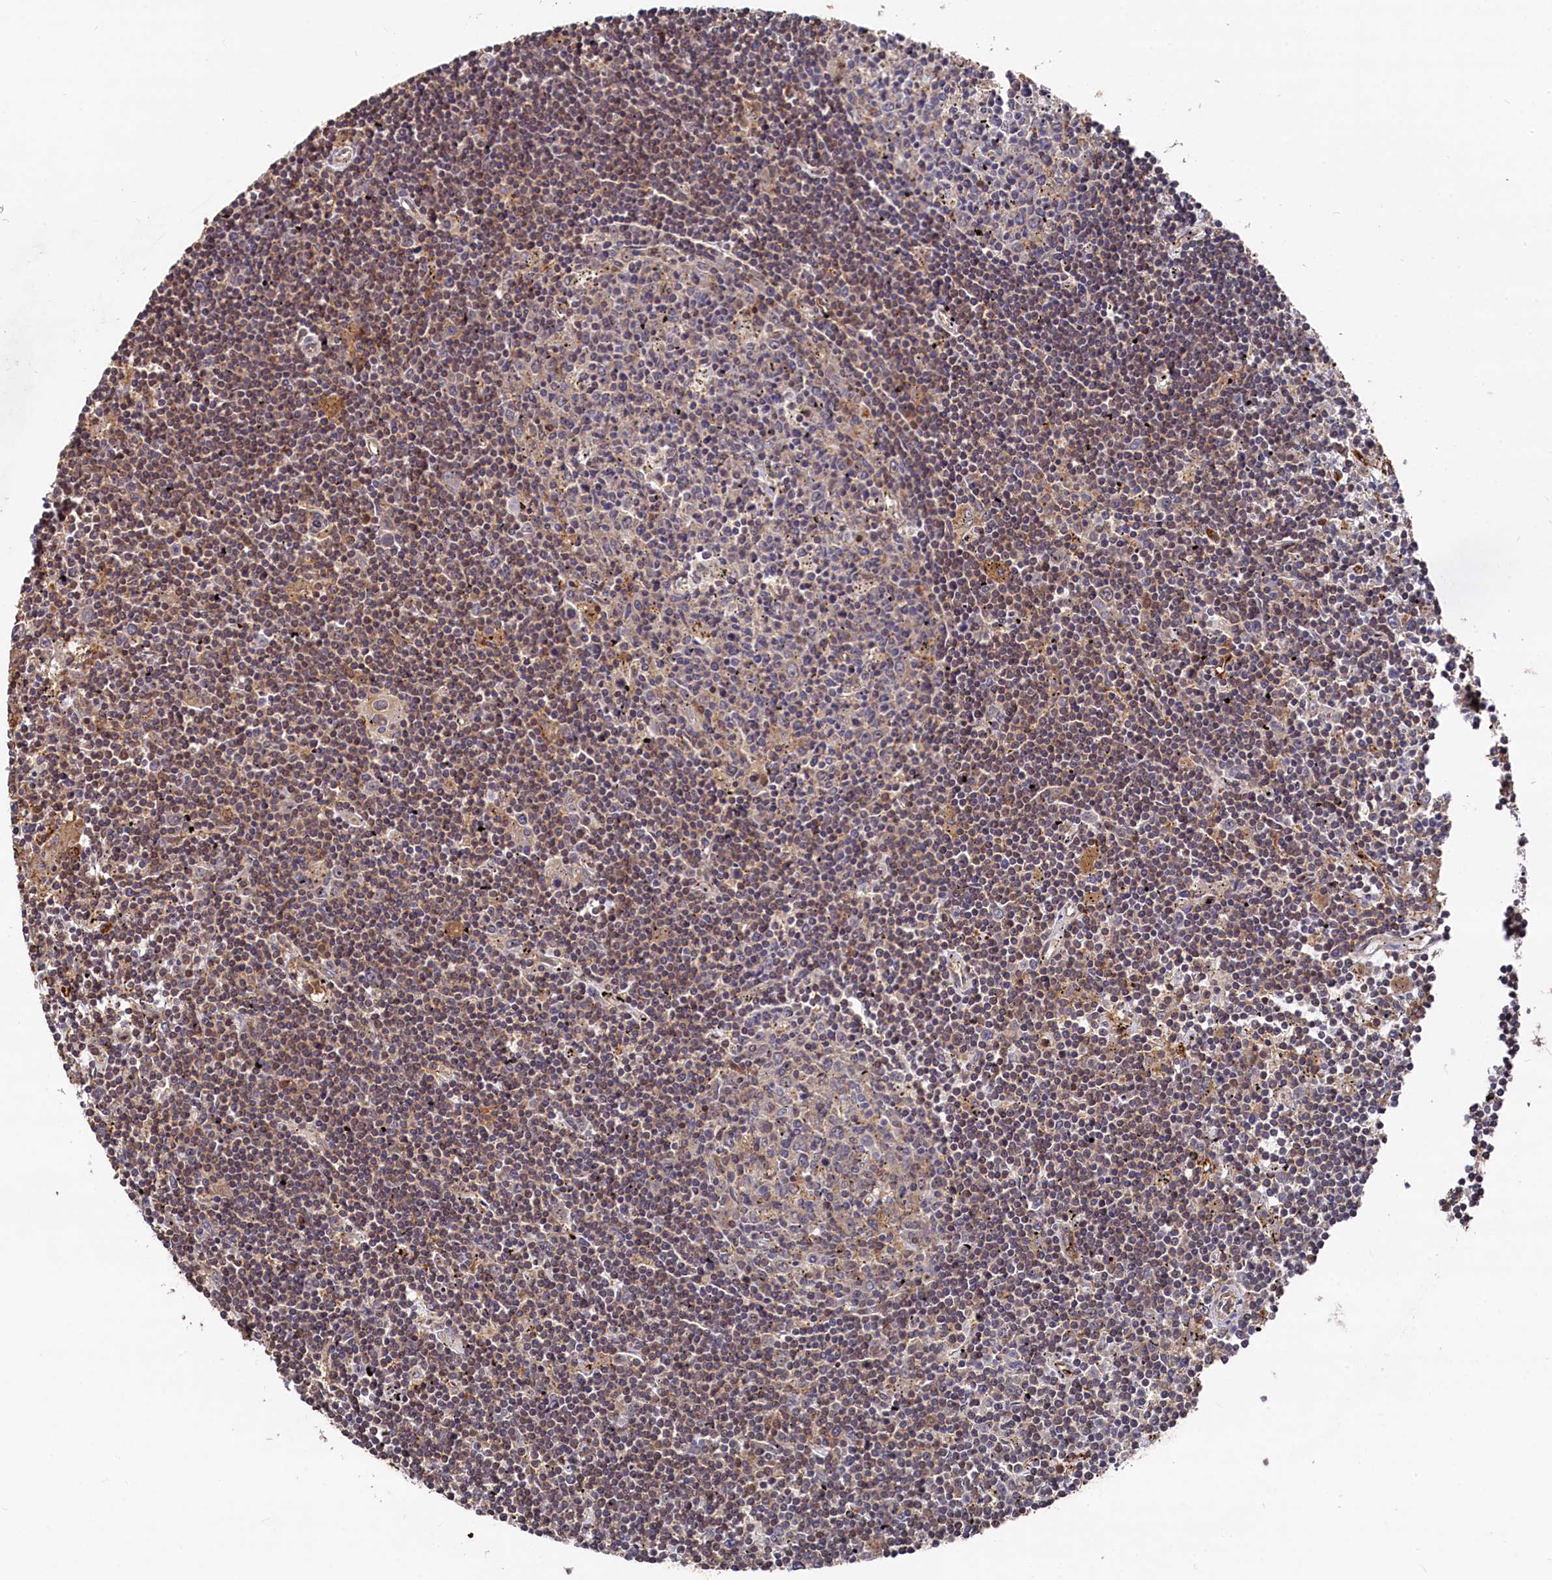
{"staining": {"intensity": "weak", "quantity": "25%-75%", "location": "cytoplasmic/membranous"}, "tissue": "lymphoma", "cell_type": "Tumor cells", "image_type": "cancer", "snomed": [{"axis": "morphology", "description": "Malignant lymphoma, non-Hodgkin's type, Low grade"}, {"axis": "topography", "description": "Spleen"}], "caption": "This is an image of IHC staining of low-grade malignant lymphoma, non-Hodgkin's type, which shows weak expression in the cytoplasmic/membranous of tumor cells.", "gene": "PLEKHO2", "patient": {"sex": "male", "age": 76}}